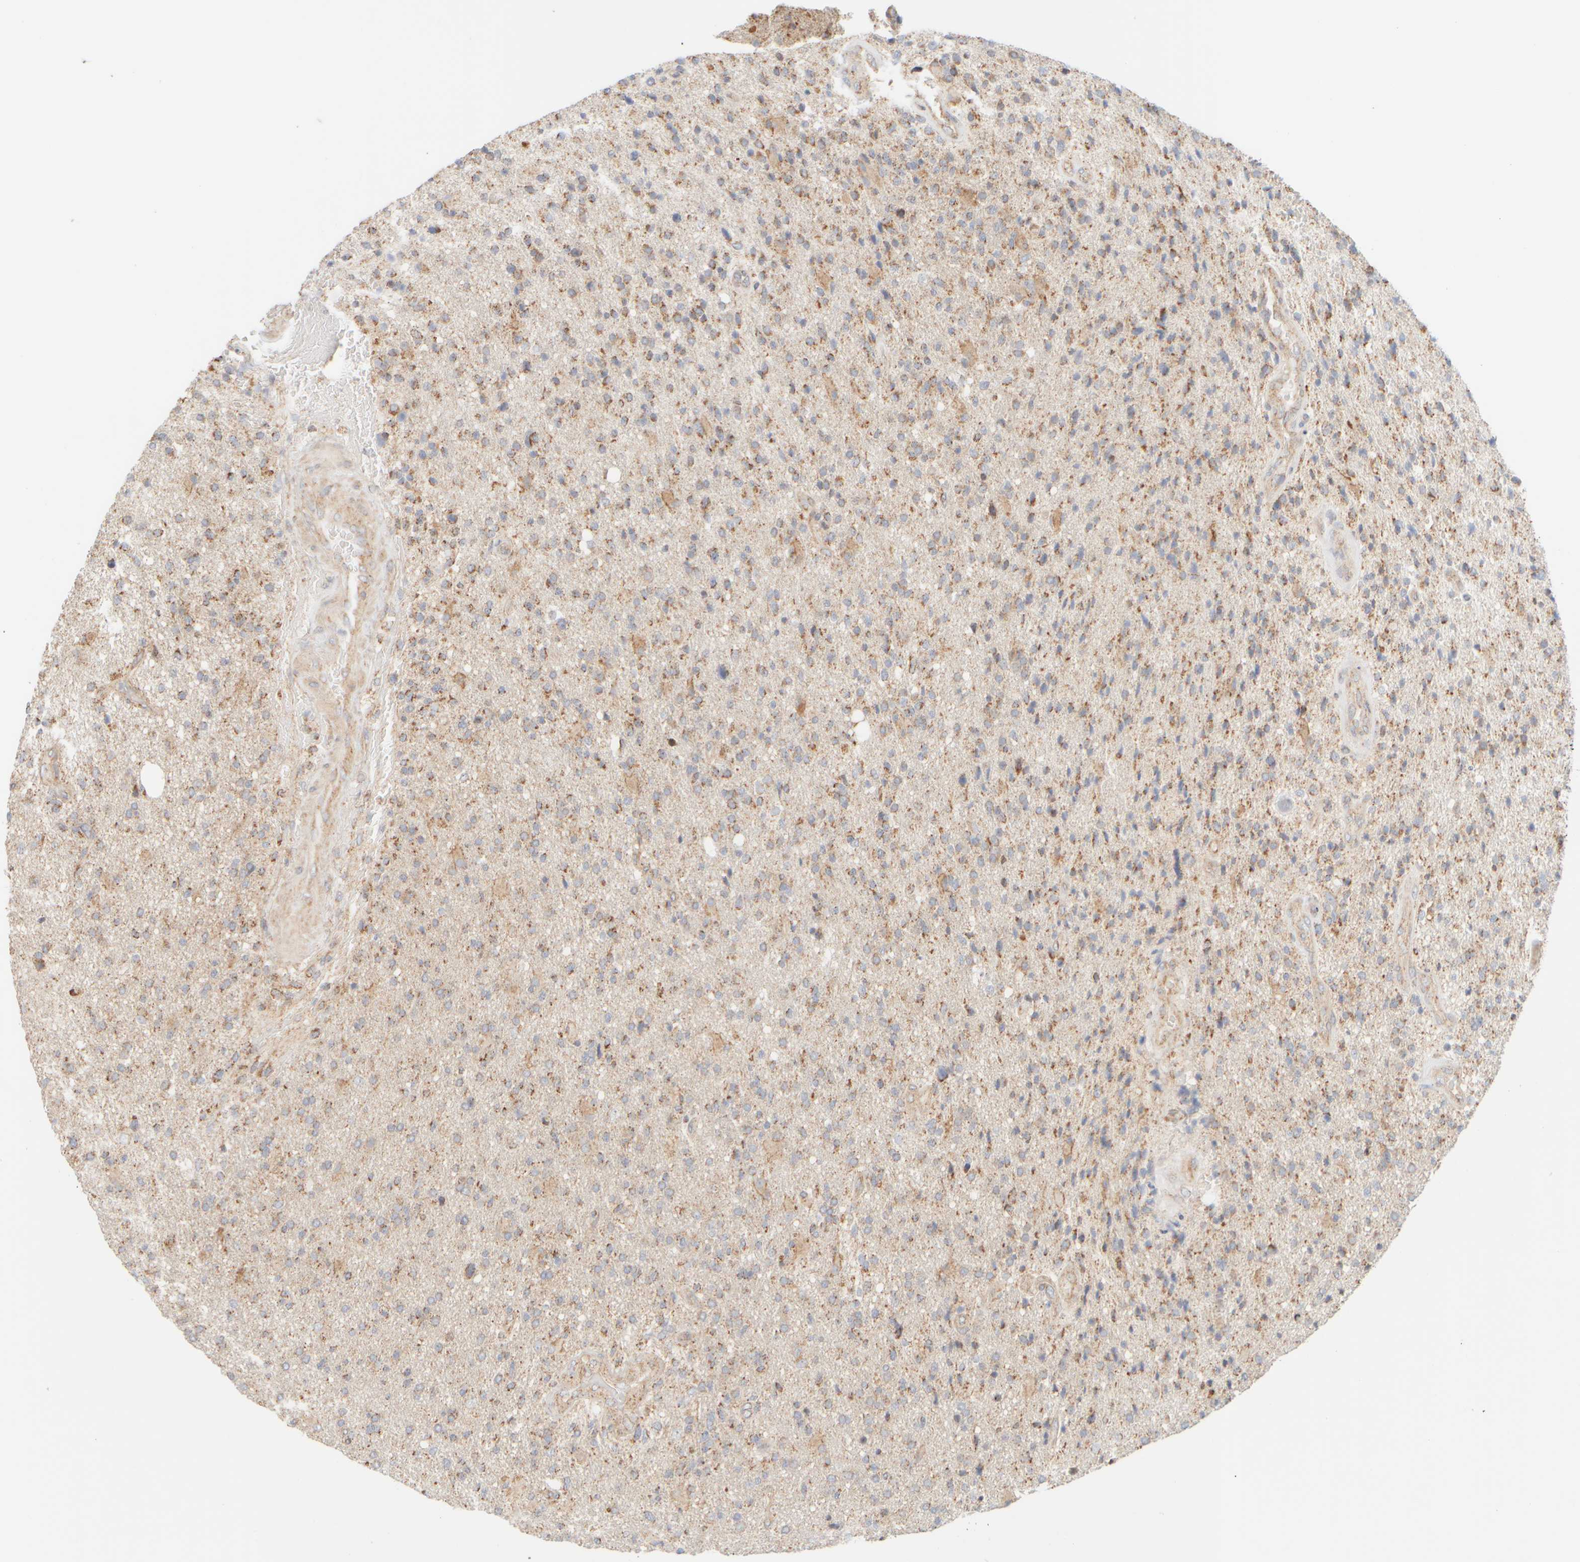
{"staining": {"intensity": "moderate", "quantity": "25%-75%", "location": "cytoplasmic/membranous"}, "tissue": "glioma", "cell_type": "Tumor cells", "image_type": "cancer", "snomed": [{"axis": "morphology", "description": "Glioma, malignant, High grade"}, {"axis": "topography", "description": "Brain"}], "caption": "Immunohistochemistry (IHC) (DAB (3,3'-diaminobenzidine)) staining of human malignant high-grade glioma shows moderate cytoplasmic/membranous protein expression in approximately 25%-75% of tumor cells.", "gene": "APBB2", "patient": {"sex": "male", "age": 72}}